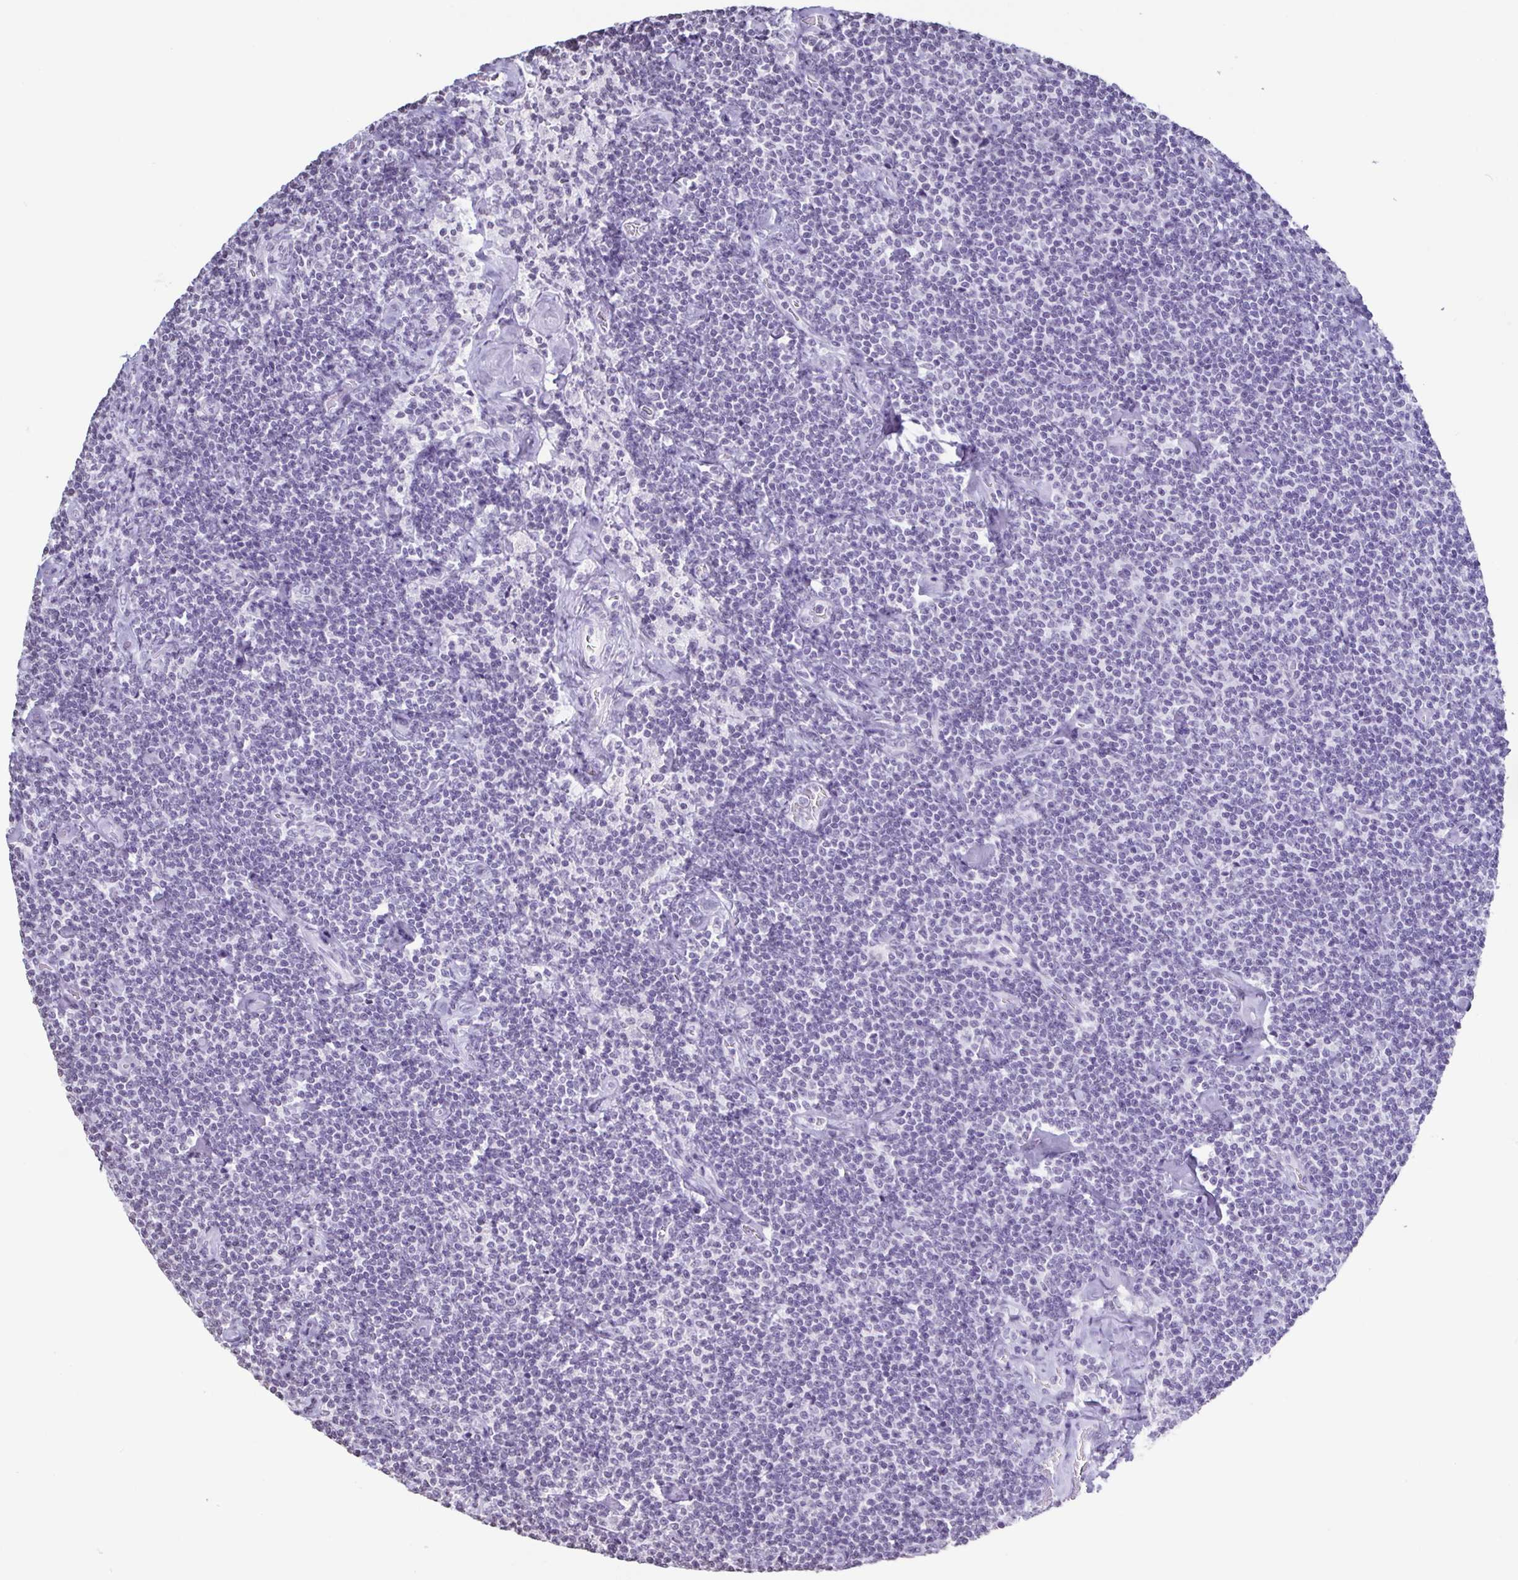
{"staining": {"intensity": "negative", "quantity": "none", "location": "none"}, "tissue": "lymphoma", "cell_type": "Tumor cells", "image_type": "cancer", "snomed": [{"axis": "morphology", "description": "Malignant lymphoma, non-Hodgkin's type, Low grade"}, {"axis": "topography", "description": "Lymph node"}], "caption": "Immunohistochemical staining of human low-grade malignant lymphoma, non-Hodgkin's type demonstrates no significant positivity in tumor cells.", "gene": "VCY1B", "patient": {"sex": "male", "age": 81}}